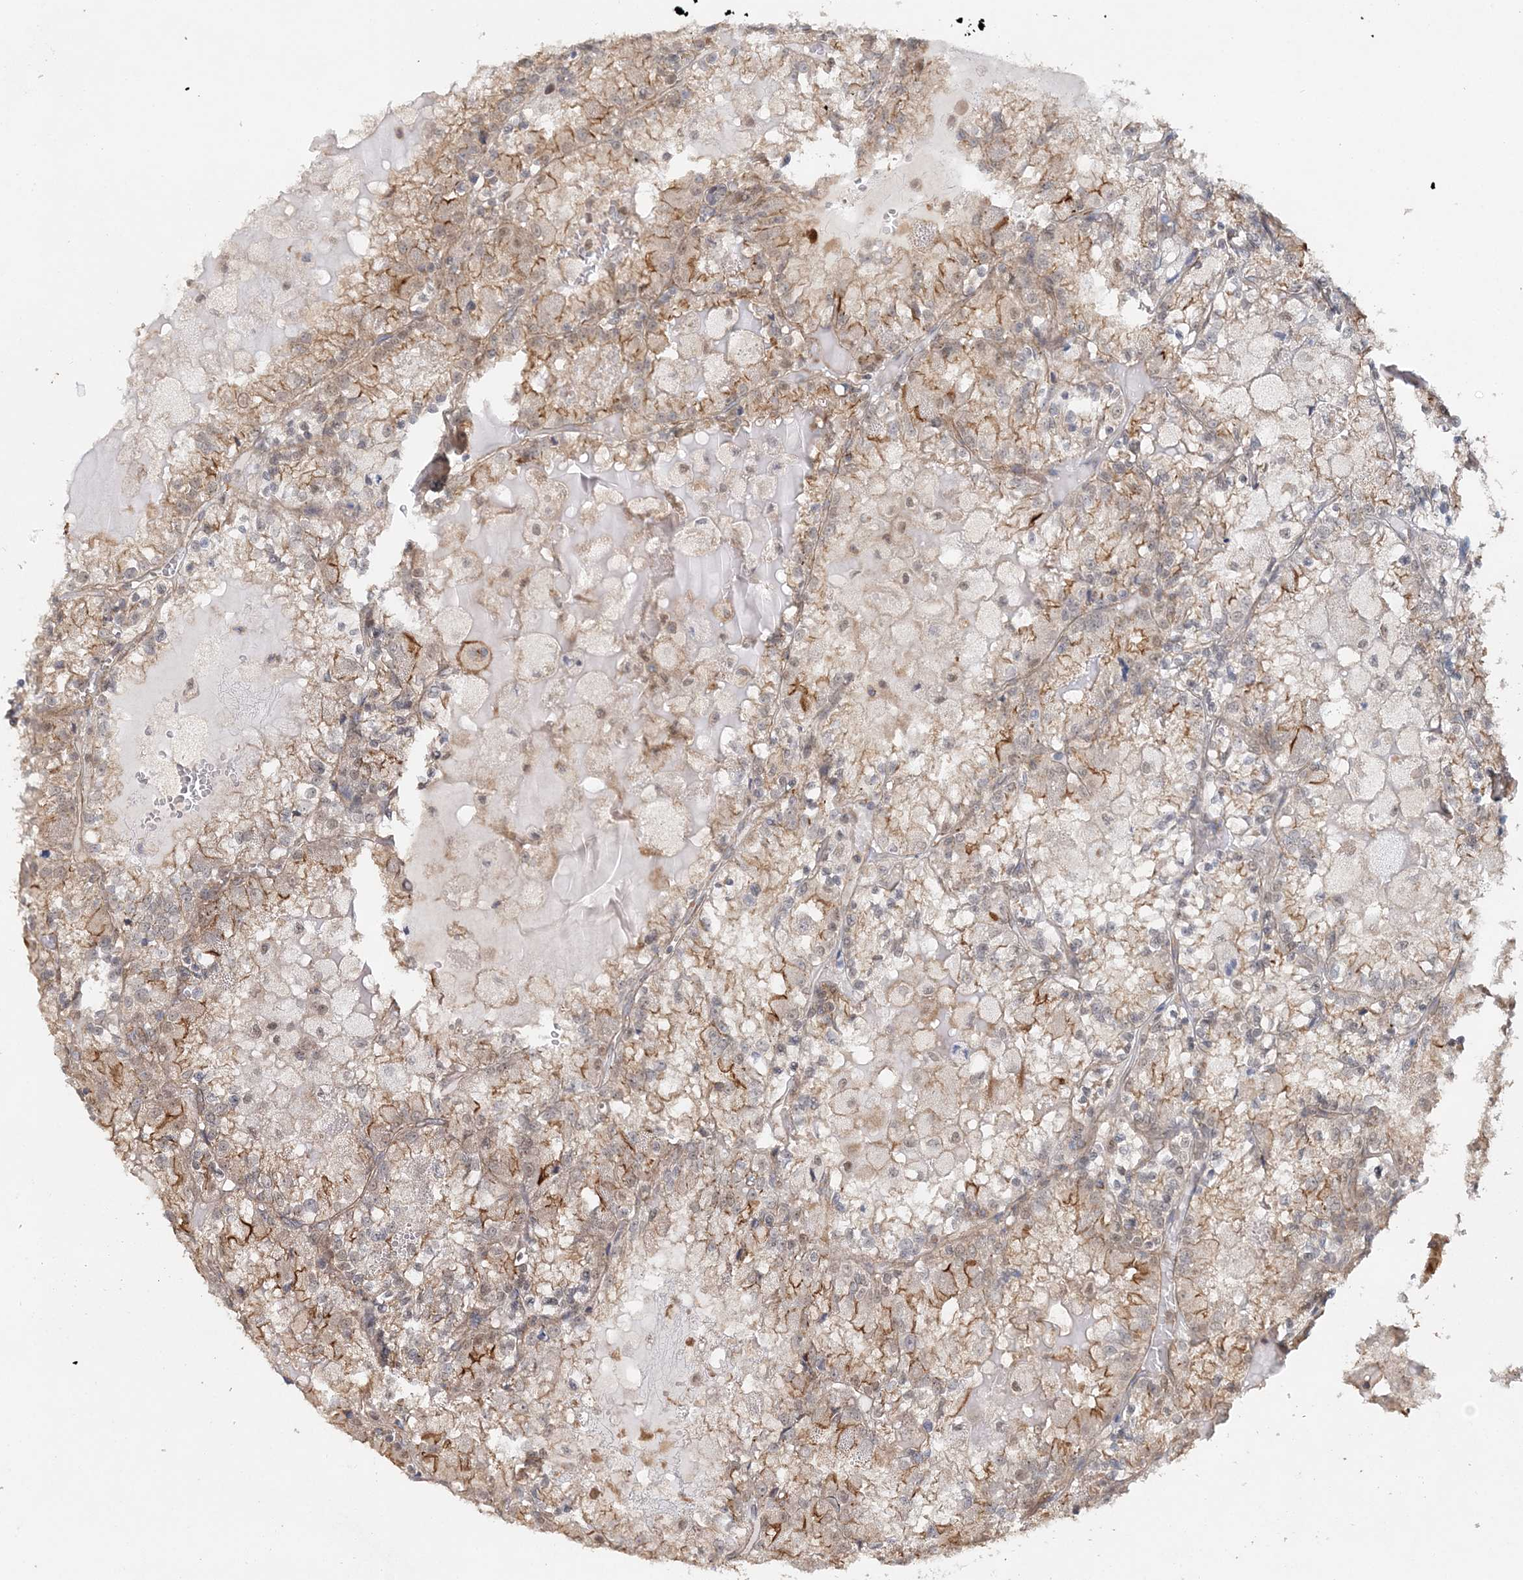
{"staining": {"intensity": "moderate", "quantity": "25%-75%", "location": "cytoplasmic/membranous"}, "tissue": "renal cancer", "cell_type": "Tumor cells", "image_type": "cancer", "snomed": [{"axis": "morphology", "description": "Adenocarcinoma, NOS"}, {"axis": "topography", "description": "Kidney"}], "caption": "This is a photomicrograph of immunohistochemistry (IHC) staining of renal cancer (adenocarcinoma), which shows moderate positivity in the cytoplasmic/membranous of tumor cells.", "gene": "MAT2B", "patient": {"sex": "female", "age": 56}}